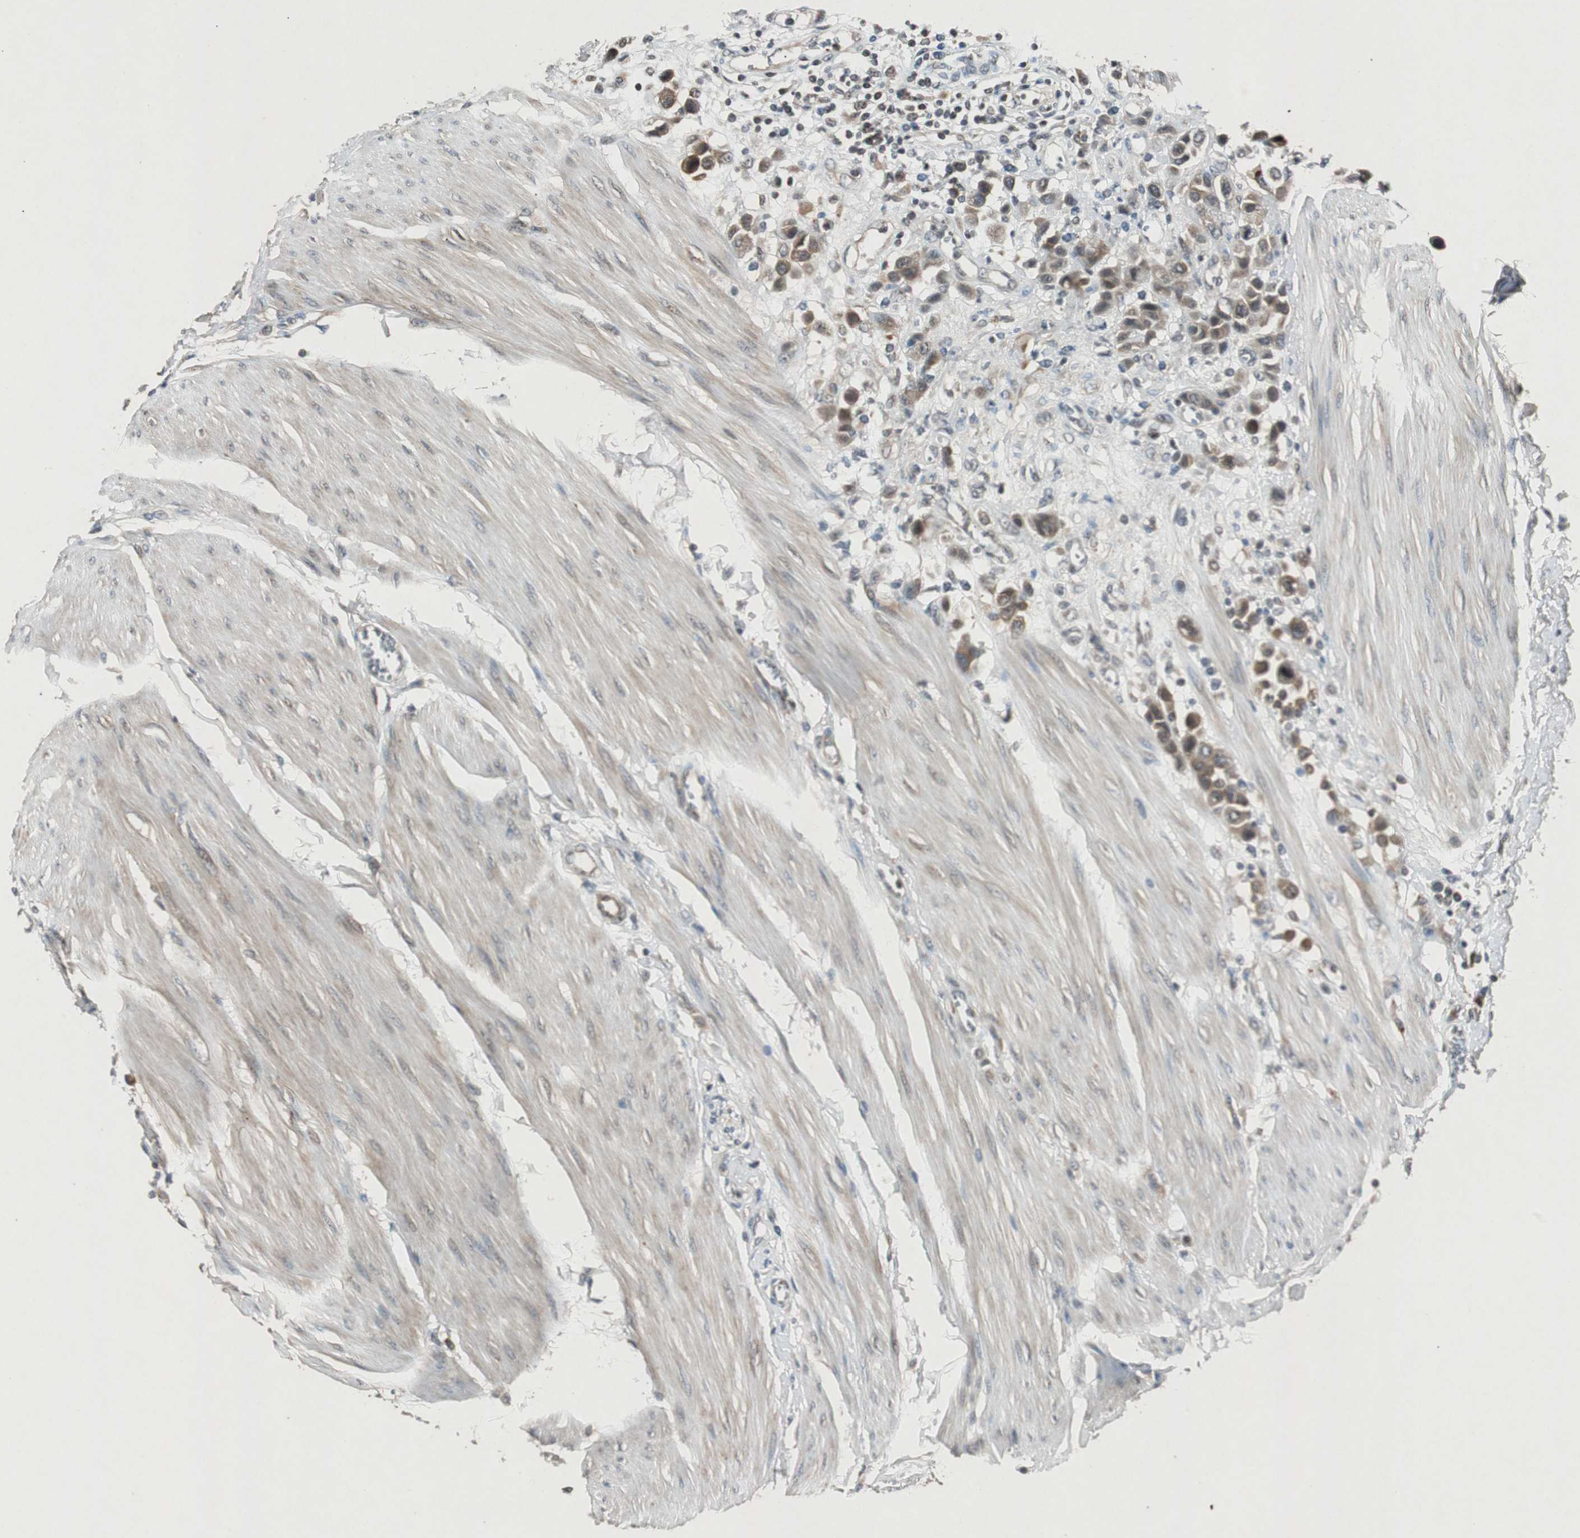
{"staining": {"intensity": "moderate", "quantity": ">75%", "location": "cytoplasmic/membranous"}, "tissue": "urothelial cancer", "cell_type": "Tumor cells", "image_type": "cancer", "snomed": [{"axis": "morphology", "description": "Urothelial carcinoma, High grade"}, {"axis": "topography", "description": "Urinary bladder"}], "caption": "Urothelial cancer stained with a protein marker exhibits moderate staining in tumor cells.", "gene": "SLIT2", "patient": {"sex": "male", "age": 50}}